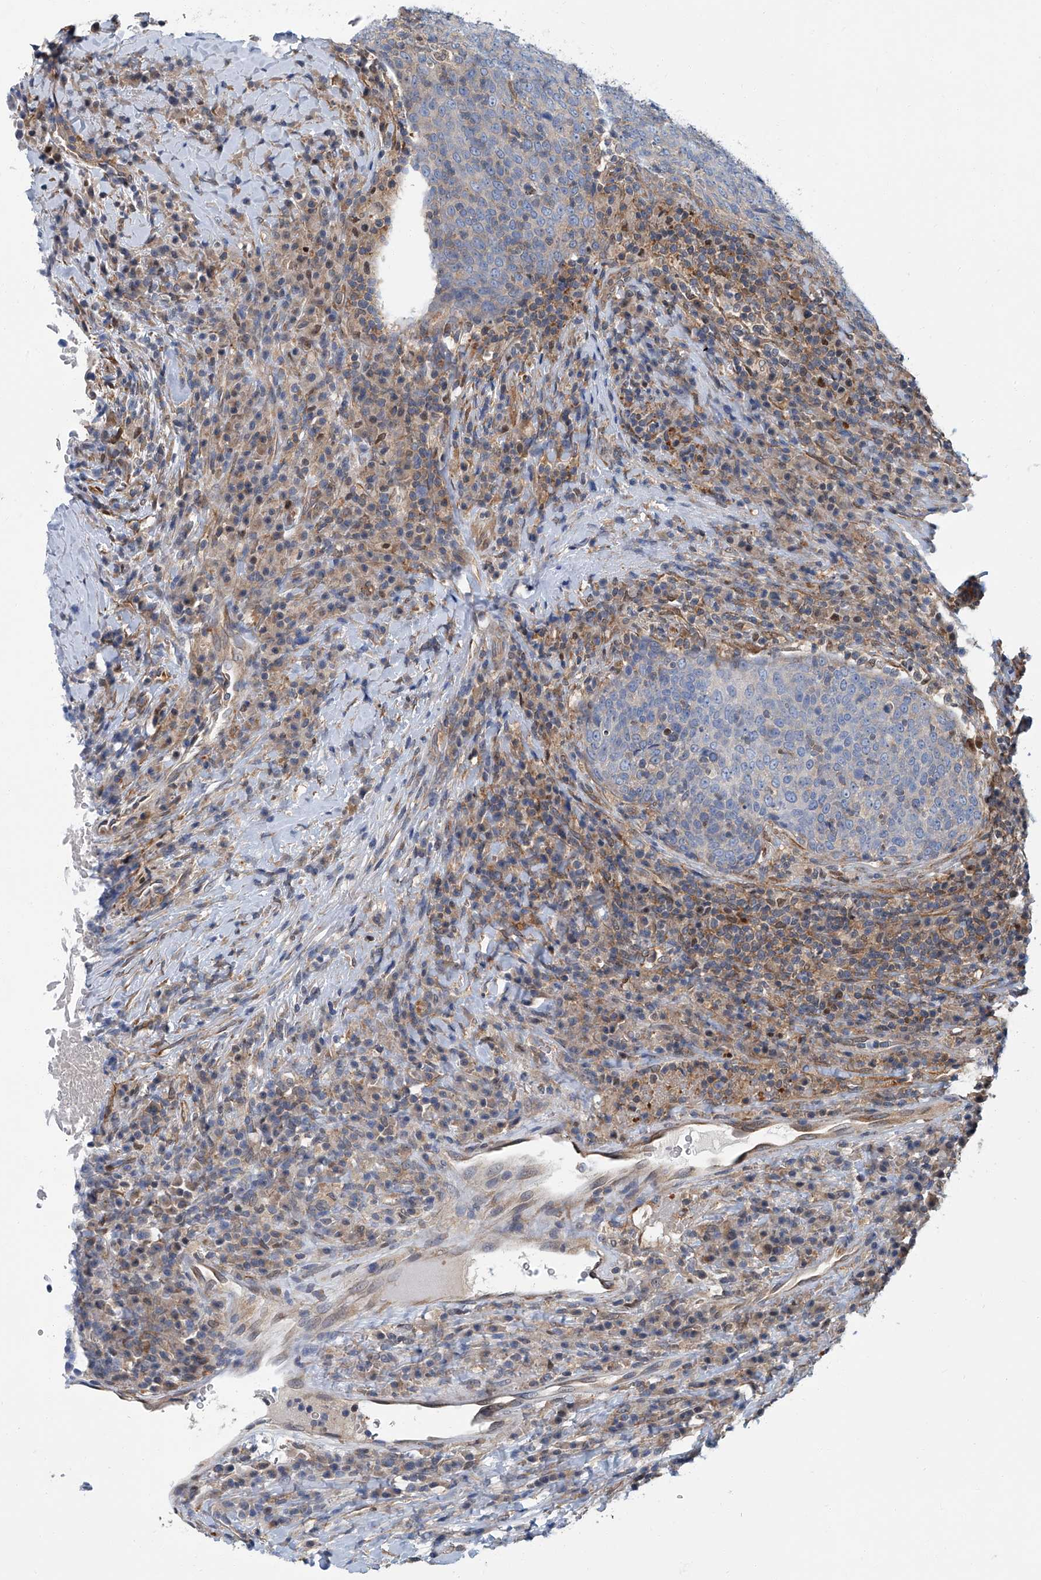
{"staining": {"intensity": "negative", "quantity": "none", "location": "none"}, "tissue": "head and neck cancer", "cell_type": "Tumor cells", "image_type": "cancer", "snomed": [{"axis": "morphology", "description": "Squamous cell carcinoma, NOS"}, {"axis": "morphology", "description": "Squamous cell carcinoma, metastatic, NOS"}, {"axis": "topography", "description": "Lymph node"}, {"axis": "topography", "description": "Head-Neck"}], "caption": "A high-resolution image shows immunohistochemistry (IHC) staining of squamous cell carcinoma (head and neck), which shows no significant staining in tumor cells.", "gene": "PSMB10", "patient": {"sex": "male", "age": 62}}